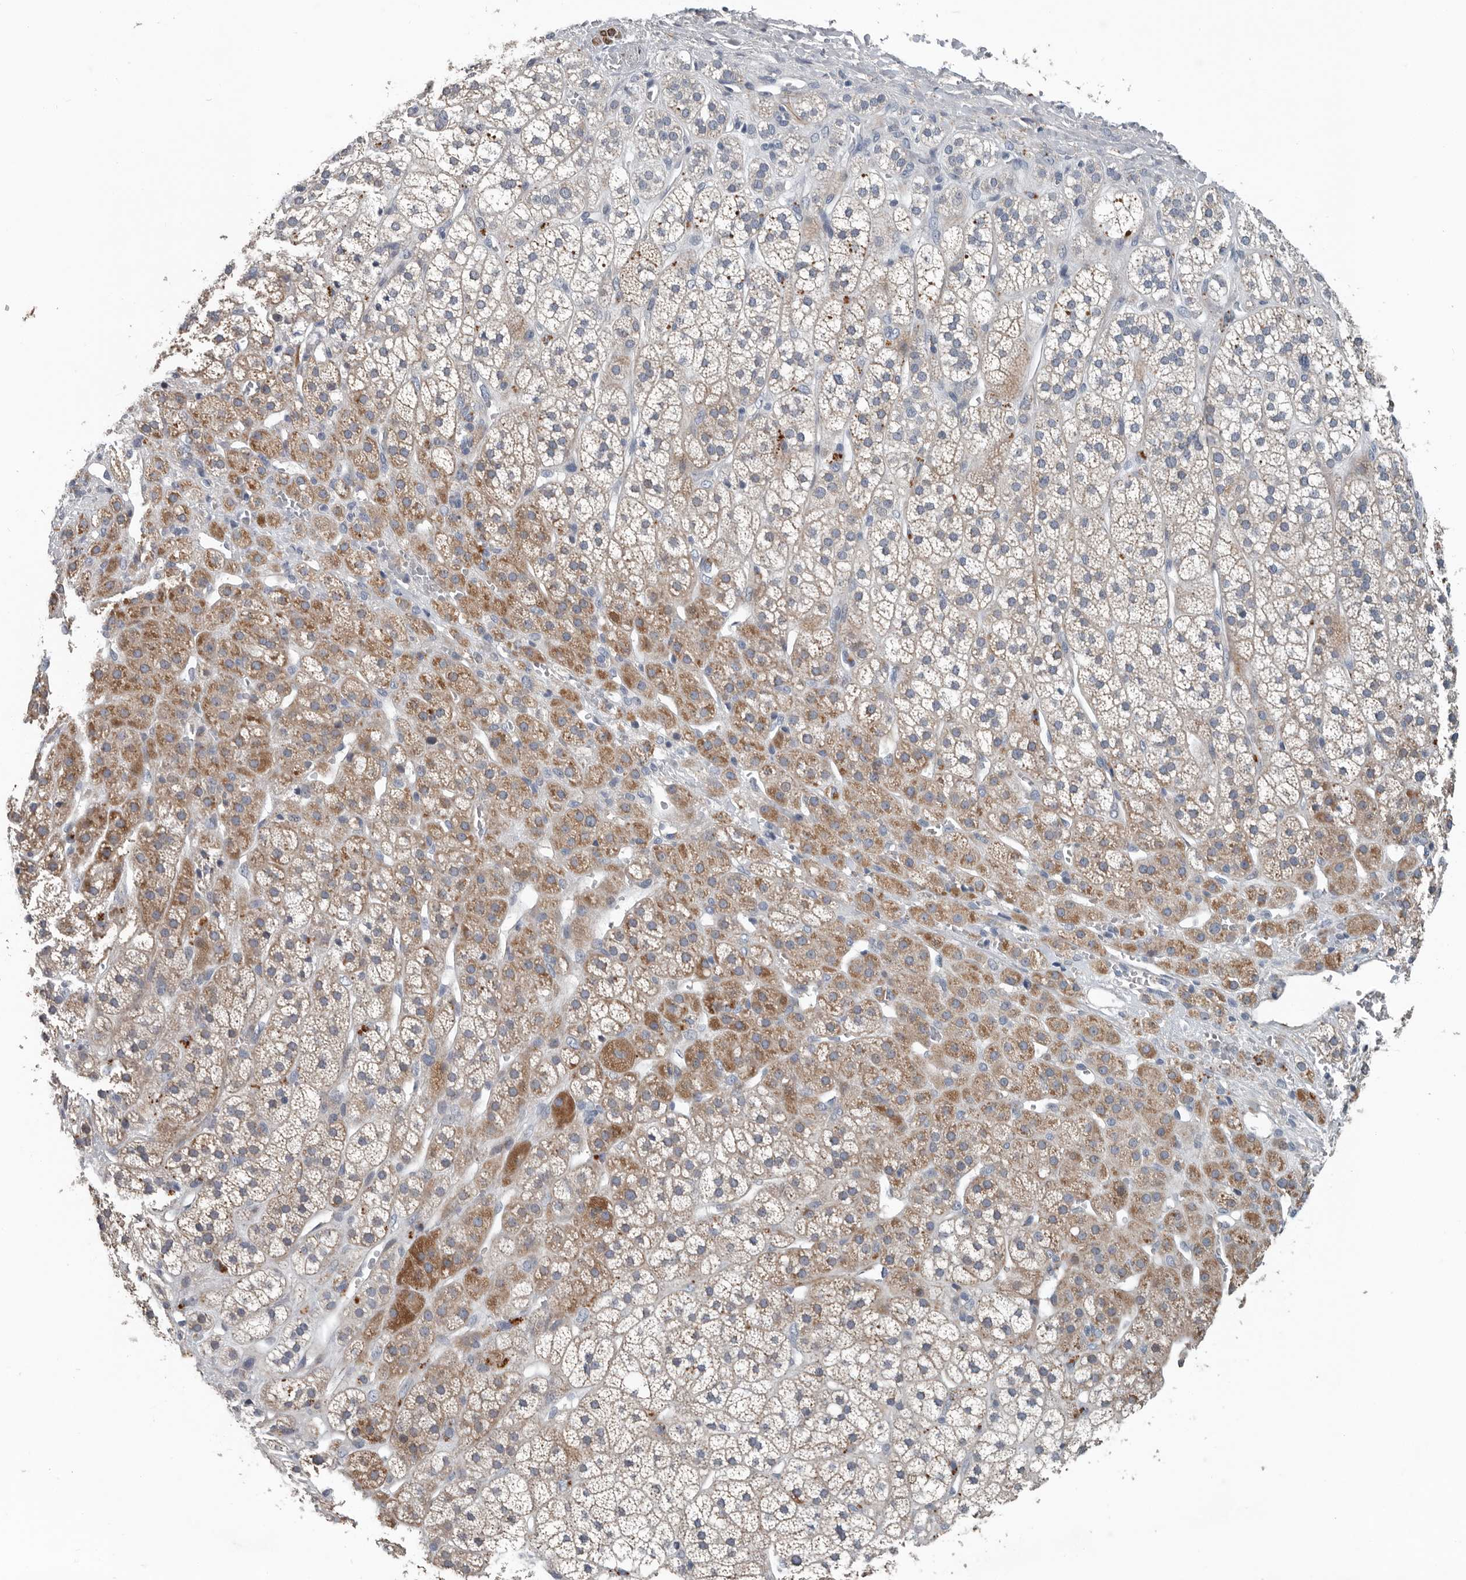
{"staining": {"intensity": "moderate", "quantity": "25%-75%", "location": "cytoplasmic/membranous"}, "tissue": "adrenal gland", "cell_type": "Glandular cells", "image_type": "normal", "snomed": [{"axis": "morphology", "description": "Normal tissue, NOS"}, {"axis": "topography", "description": "Adrenal gland"}], "caption": "Brown immunohistochemical staining in normal adrenal gland displays moderate cytoplasmic/membranous staining in approximately 25%-75% of glandular cells.", "gene": "DPY19L4", "patient": {"sex": "male", "age": 56}}